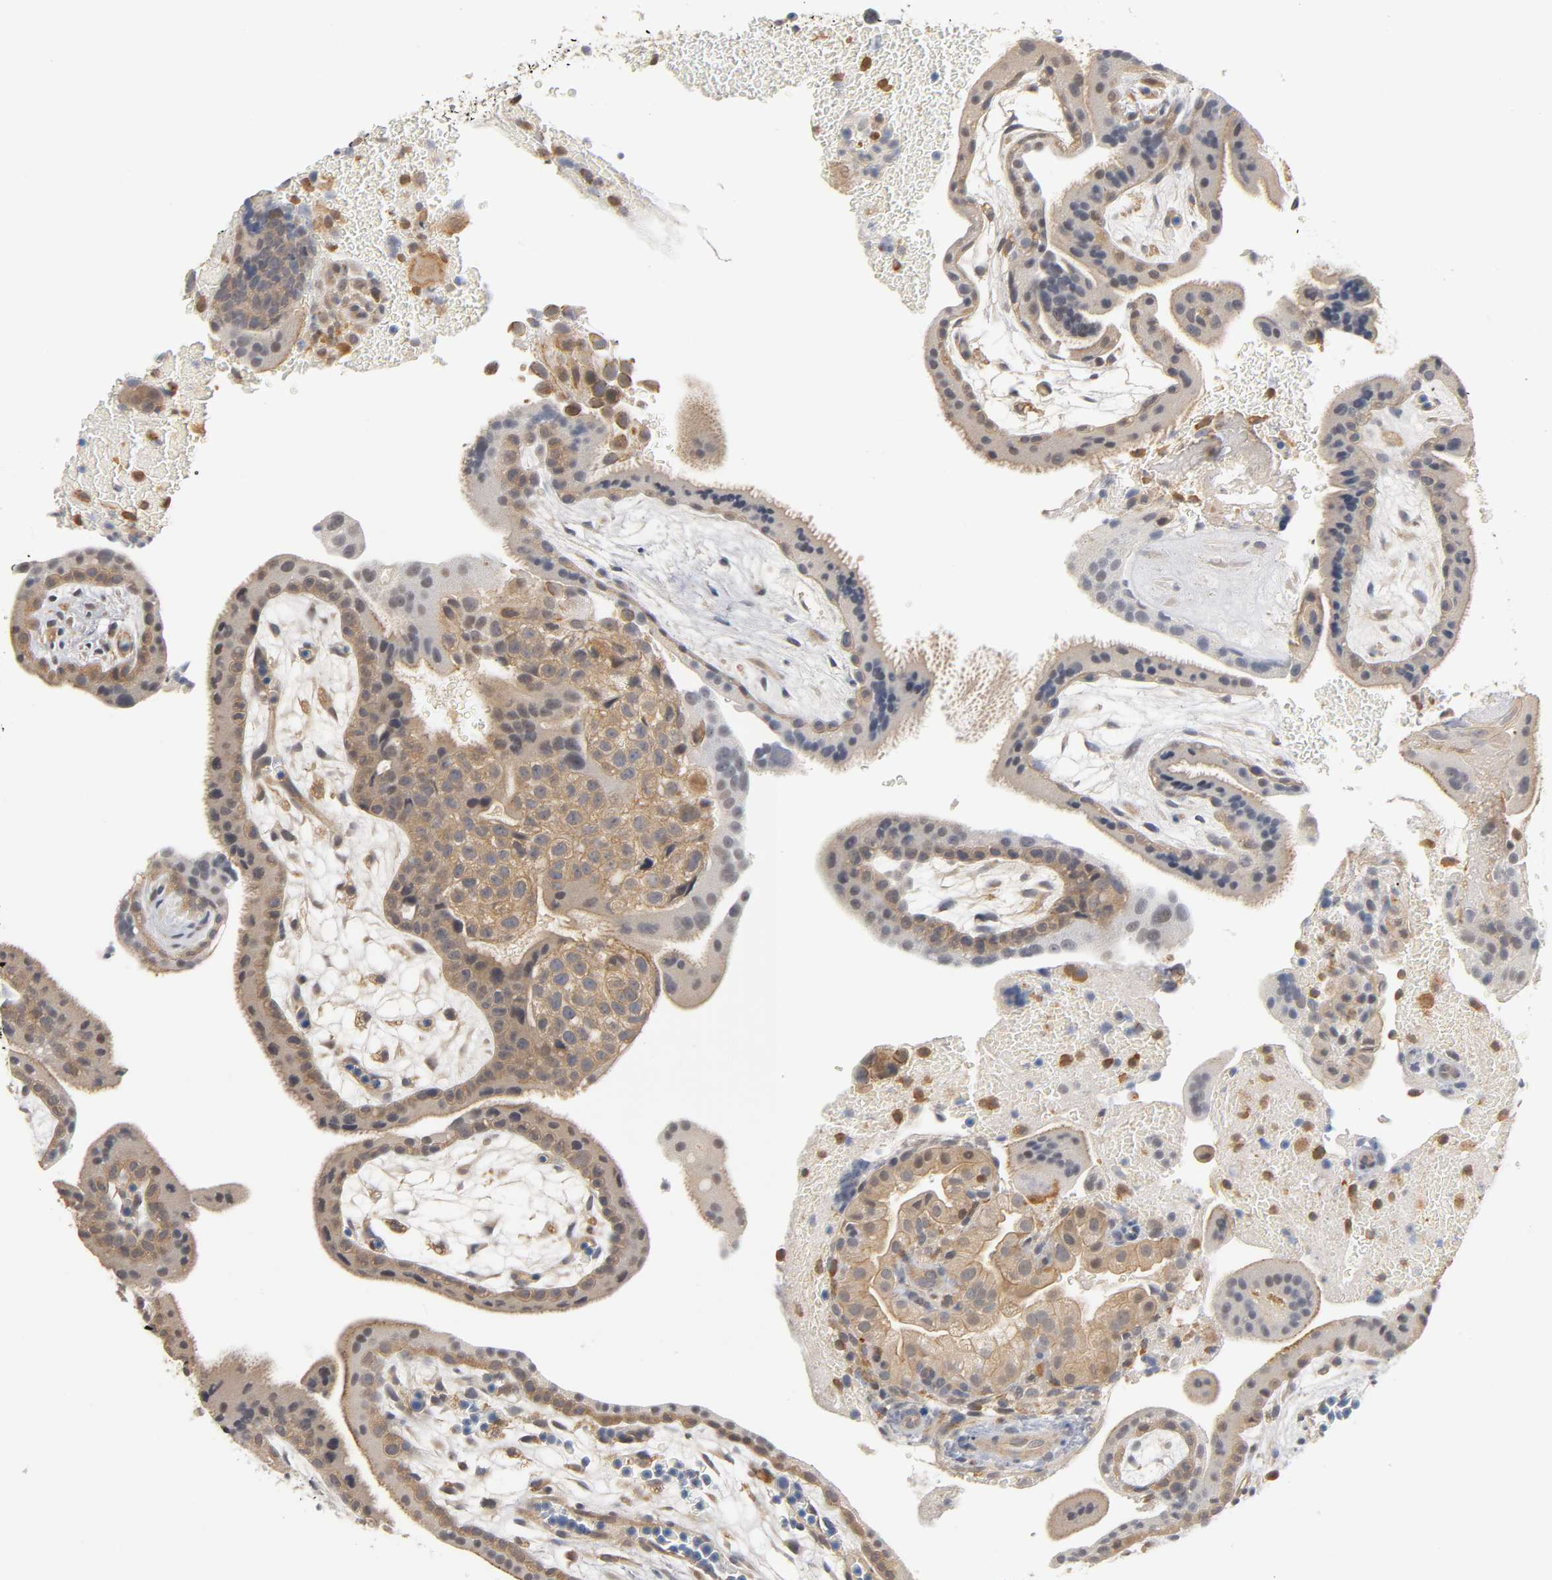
{"staining": {"intensity": "moderate", "quantity": ">75%", "location": "cytoplasmic/membranous"}, "tissue": "placenta", "cell_type": "Decidual cells", "image_type": "normal", "snomed": [{"axis": "morphology", "description": "Normal tissue, NOS"}, {"axis": "topography", "description": "Placenta"}], "caption": "High-magnification brightfield microscopy of benign placenta stained with DAB (3,3'-diaminobenzidine) (brown) and counterstained with hematoxylin (blue). decidual cells exhibit moderate cytoplasmic/membranous staining is identified in about>75% of cells.", "gene": "ACTR2", "patient": {"sex": "female", "age": 19}}